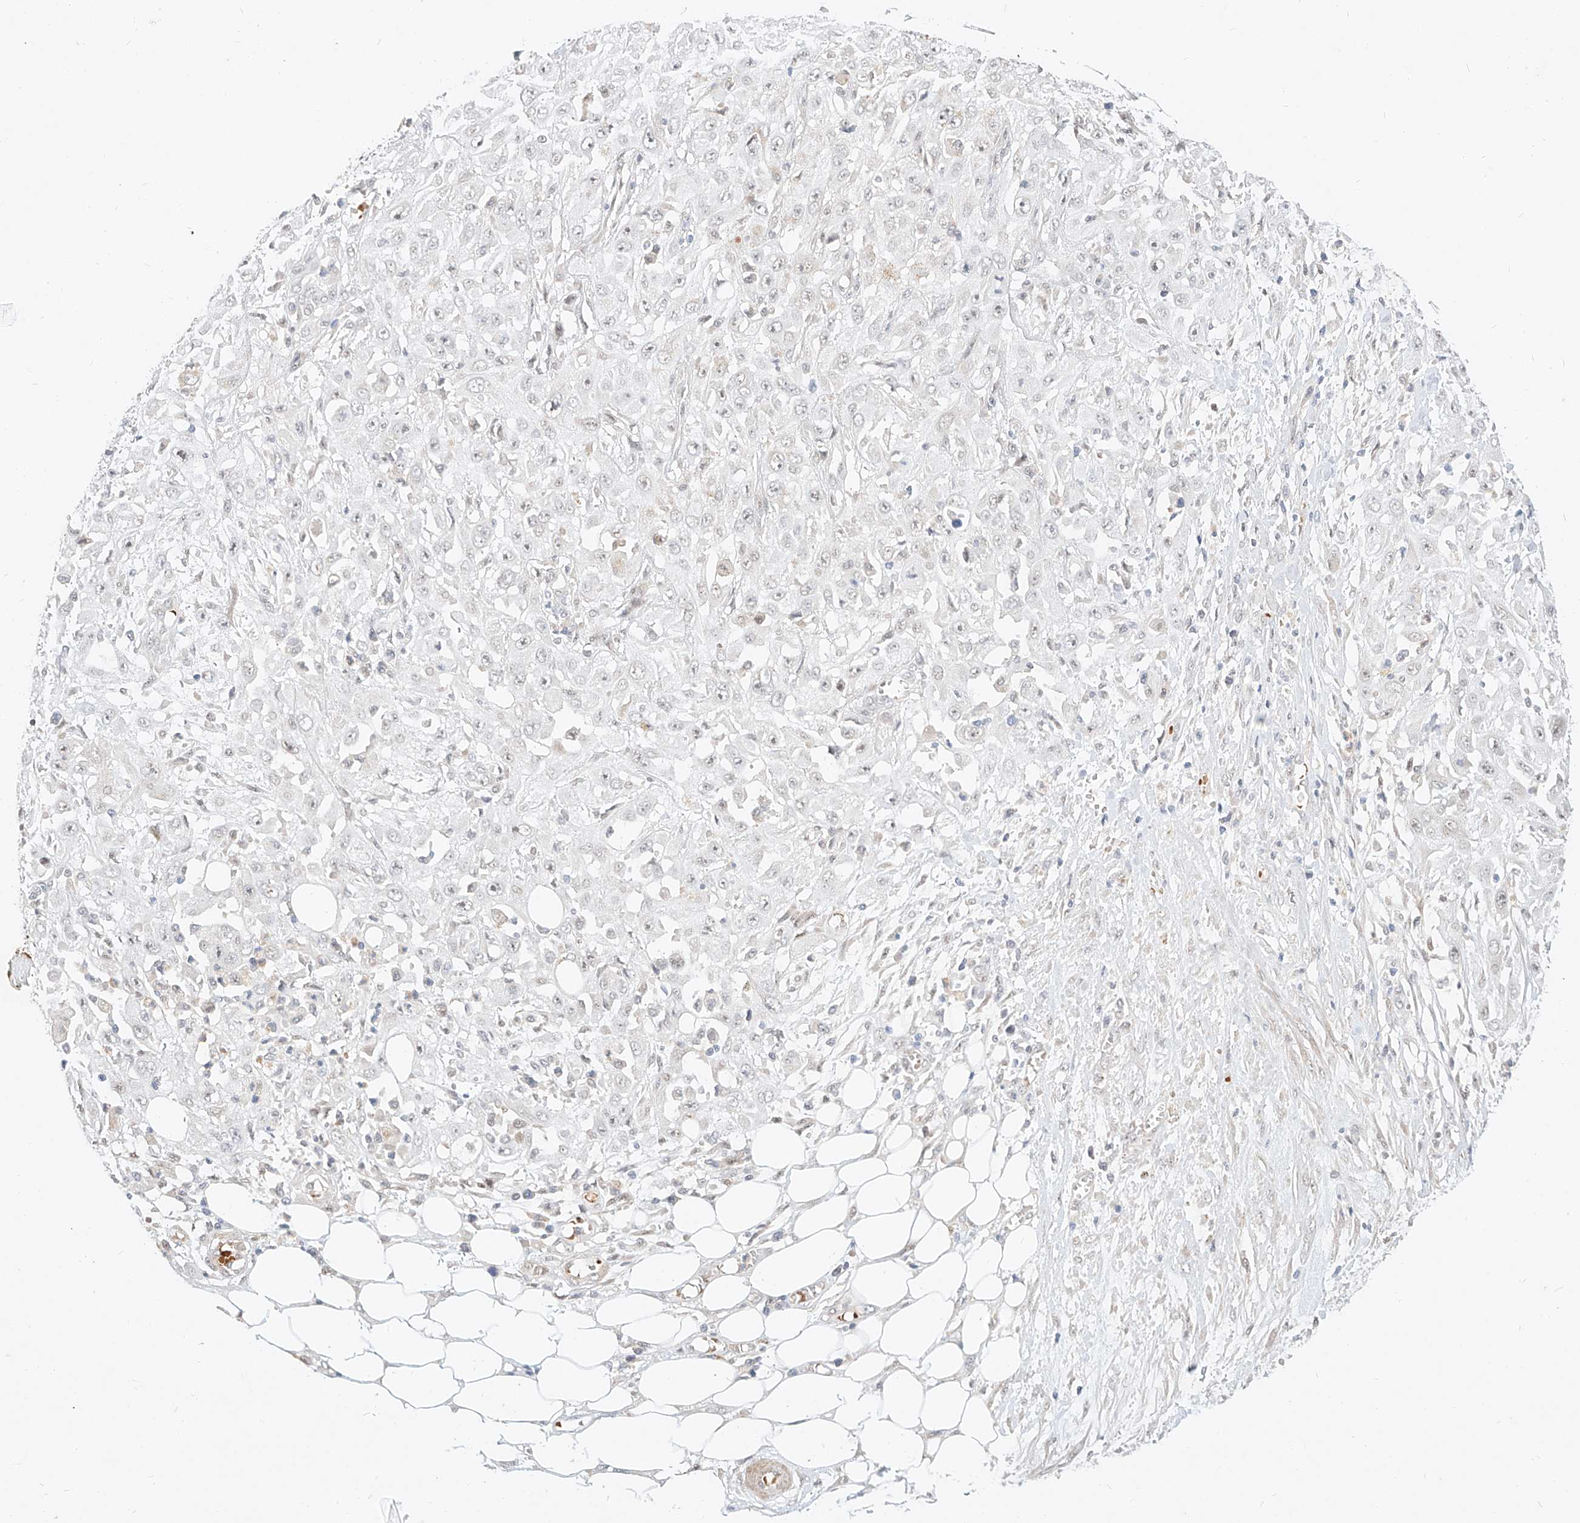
{"staining": {"intensity": "negative", "quantity": "none", "location": "none"}, "tissue": "skin cancer", "cell_type": "Tumor cells", "image_type": "cancer", "snomed": [{"axis": "morphology", "description": "Squamous cell carcinoma, NOS"}, {"axis": "morphology", "description": "Squamous cell carcinoma, metastatic, NOS"}, {"axis": "topography", "description": "Skin"}, {"axis": "topography", "description": "Lymph node"}], "caption": "DAB immunohistochemical staining of skin squamous cell carcinoma shows no significant staining in tumor cells.", "gene": "CBX8", "patient": {"sex": "male", "age": 75}}